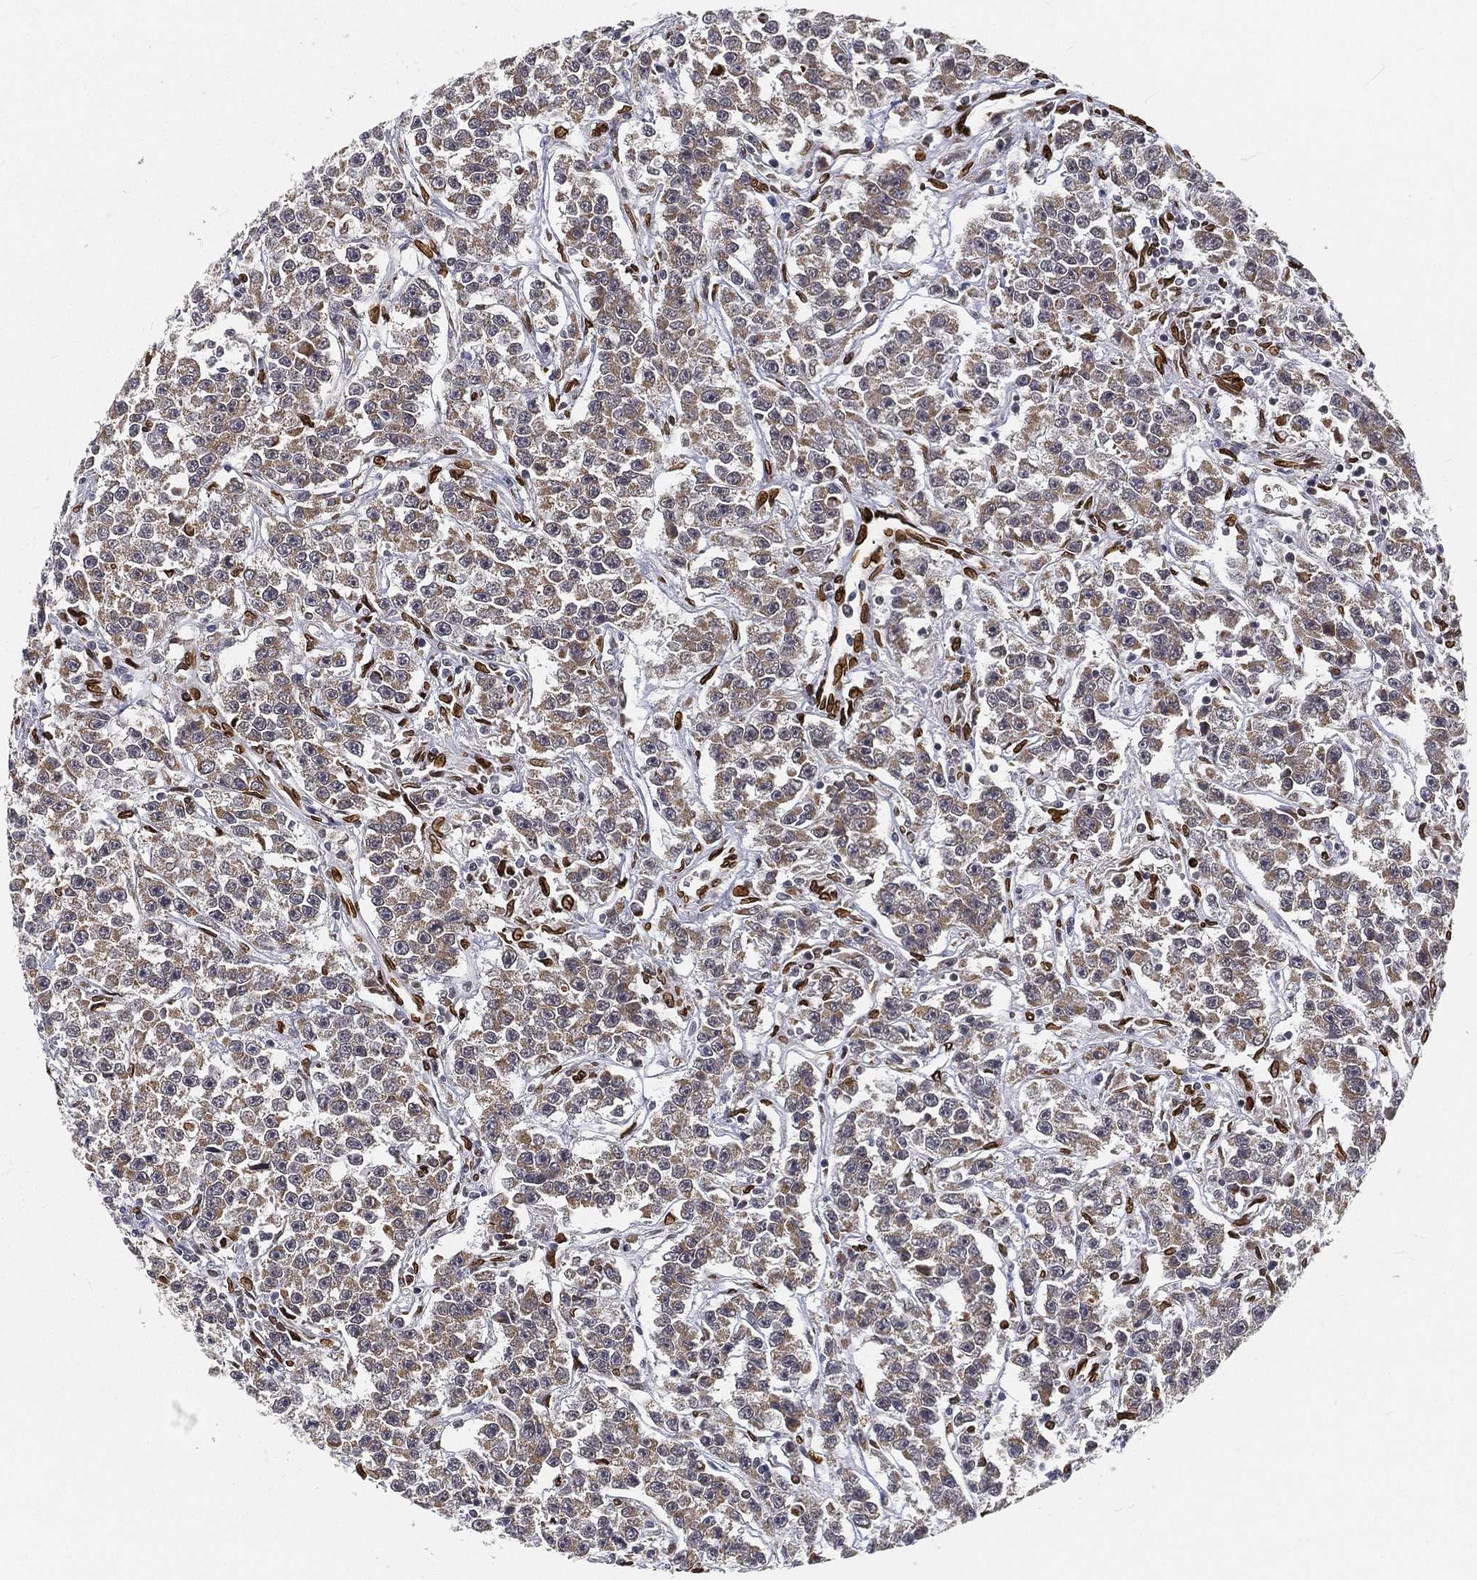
{"staining": {"intensity": "moderate", "quantity": "<25%", "location": "cytoplasmic/membranous,nuclear"}, "tissue": "testis cancer", "cell_type": "Tumor cells", "image_type": "cancer", "snomed": [{"axis": "morphology", "description": "Seminoma, NOS"}, {"axis": "topography", "description": "Testis"}], "caption": "Immunohistochemical staining of testis seminoma displays low levels of moderate cytoplasmic/membranous and nuclear protein staining in approximately <25% of tumor cells.", "gene": "PALB2", "patient": {"sex": "male", "age": 59}}